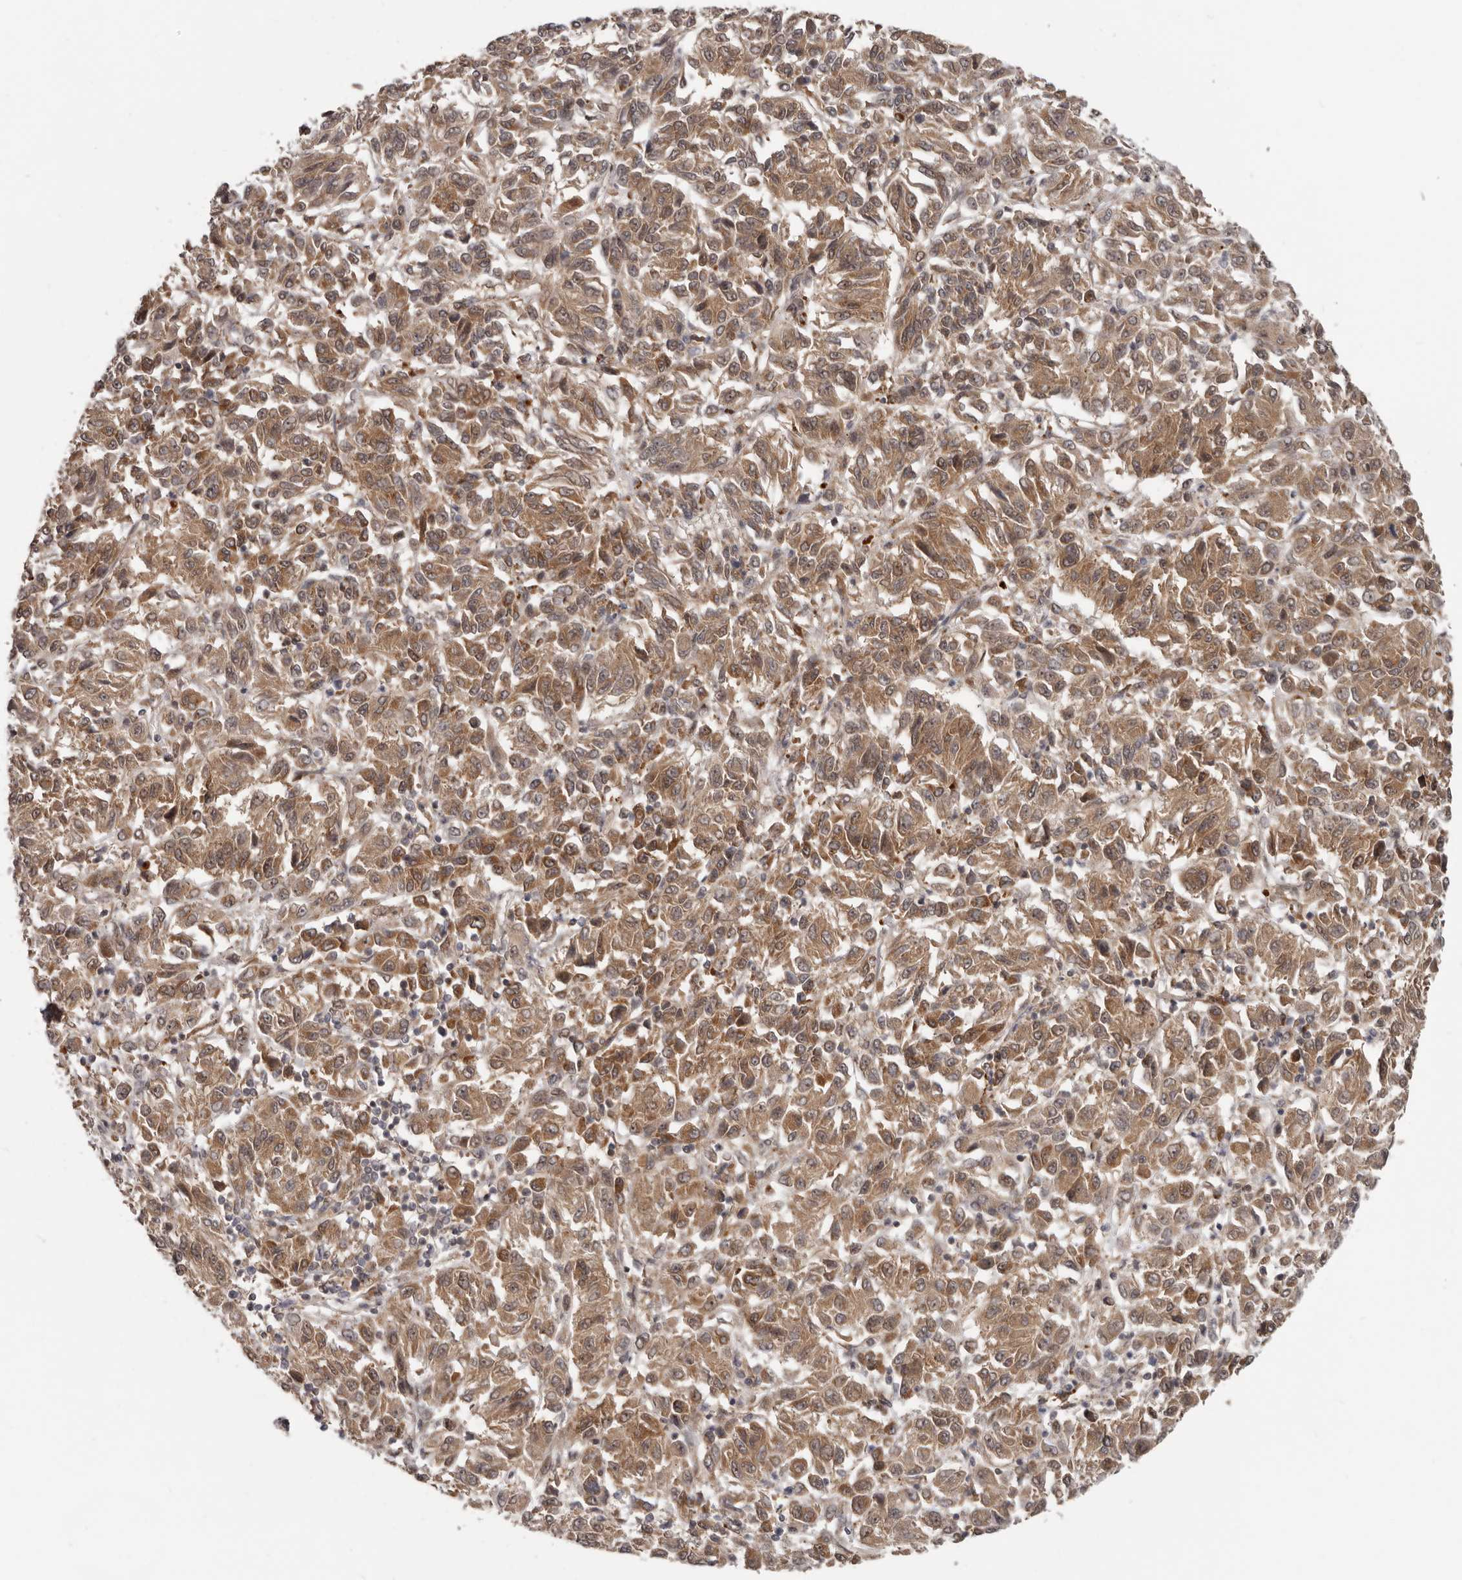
{"staining": {"intensity": "moderate", "quantity": ">75%", "location": "cytoplasmic/membranous"}, "tissue": "melanoma", "cell_type": "Tumor cells", "image_type": "cancer", "snomed": [{"axis": "morphology", "description": "Malignant melanoma, Metastatic site"}, {"axis": "topography", "description": "Lung"}], "caption": "Malignant melanoma (metastatic site) stained with DAB immunohistochemistry exhibits medium levels of moderate cytoplasmic/membranous staining in about >75% of tumor cells. (DAB (3,3'-diaminobenzidine) IHC with brightfield microscopy, high magnification).", "gene": "BAD", "patient": {"sex": "male", "age": 64}}